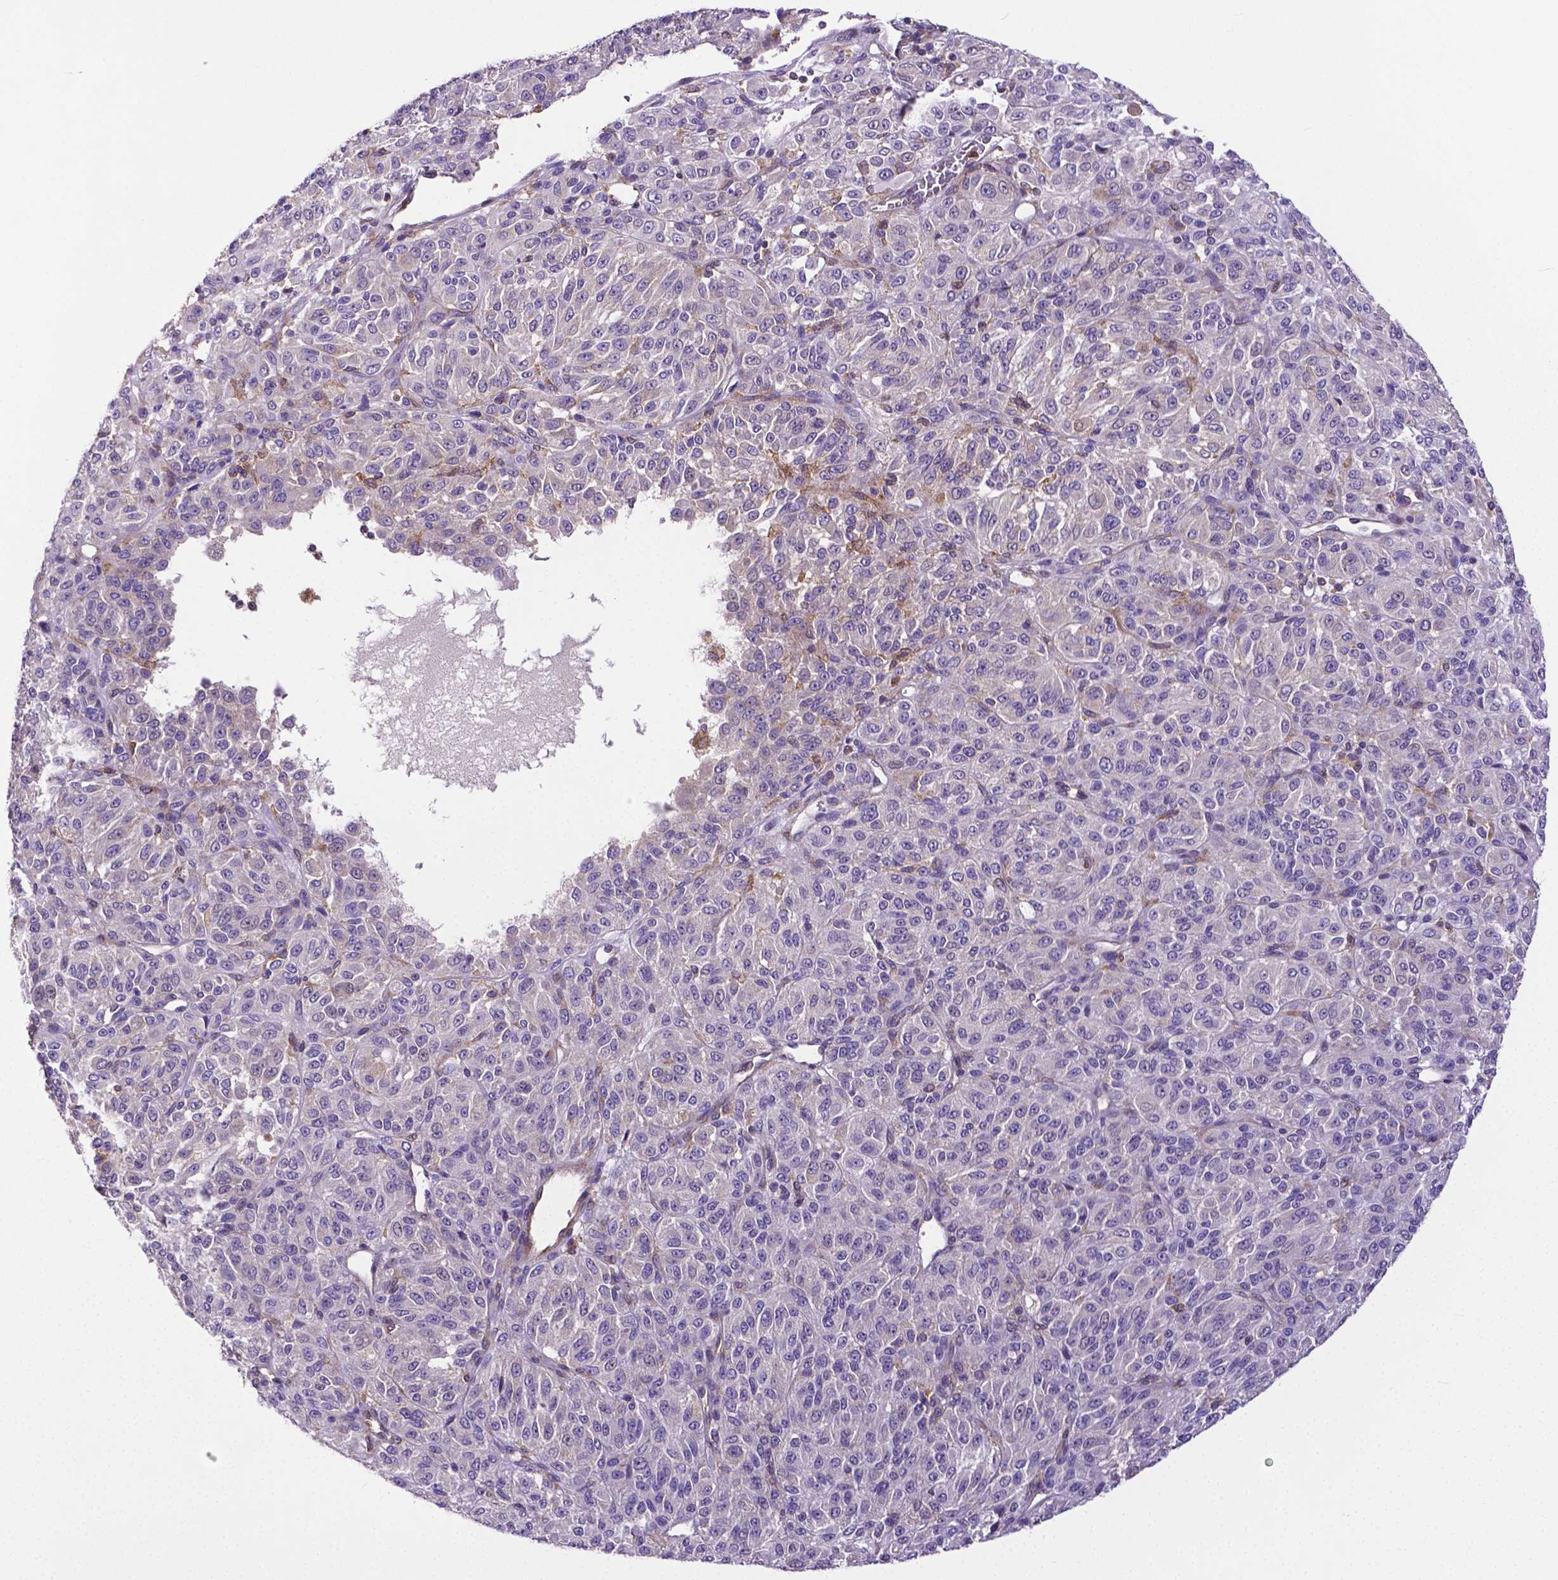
{"staining": {"intensity": "negative", "quantity": "none", "location": "none"}, "tissue": "melanoma", "cell_type": "Tumor cells", "image_type": "cancer", "snomed": [{"axis": "morphology", "description": "Malignant melanoma, Metastatic site"}, {"axis": "topography", "description": "Brain"}], "caption": "An image of malignant melanoma (metastatic site) stained for a protein exhibits no brown staining in tumor cells.", "gene": "DICER1", "patient": {"sex": "female", "age": 56}}